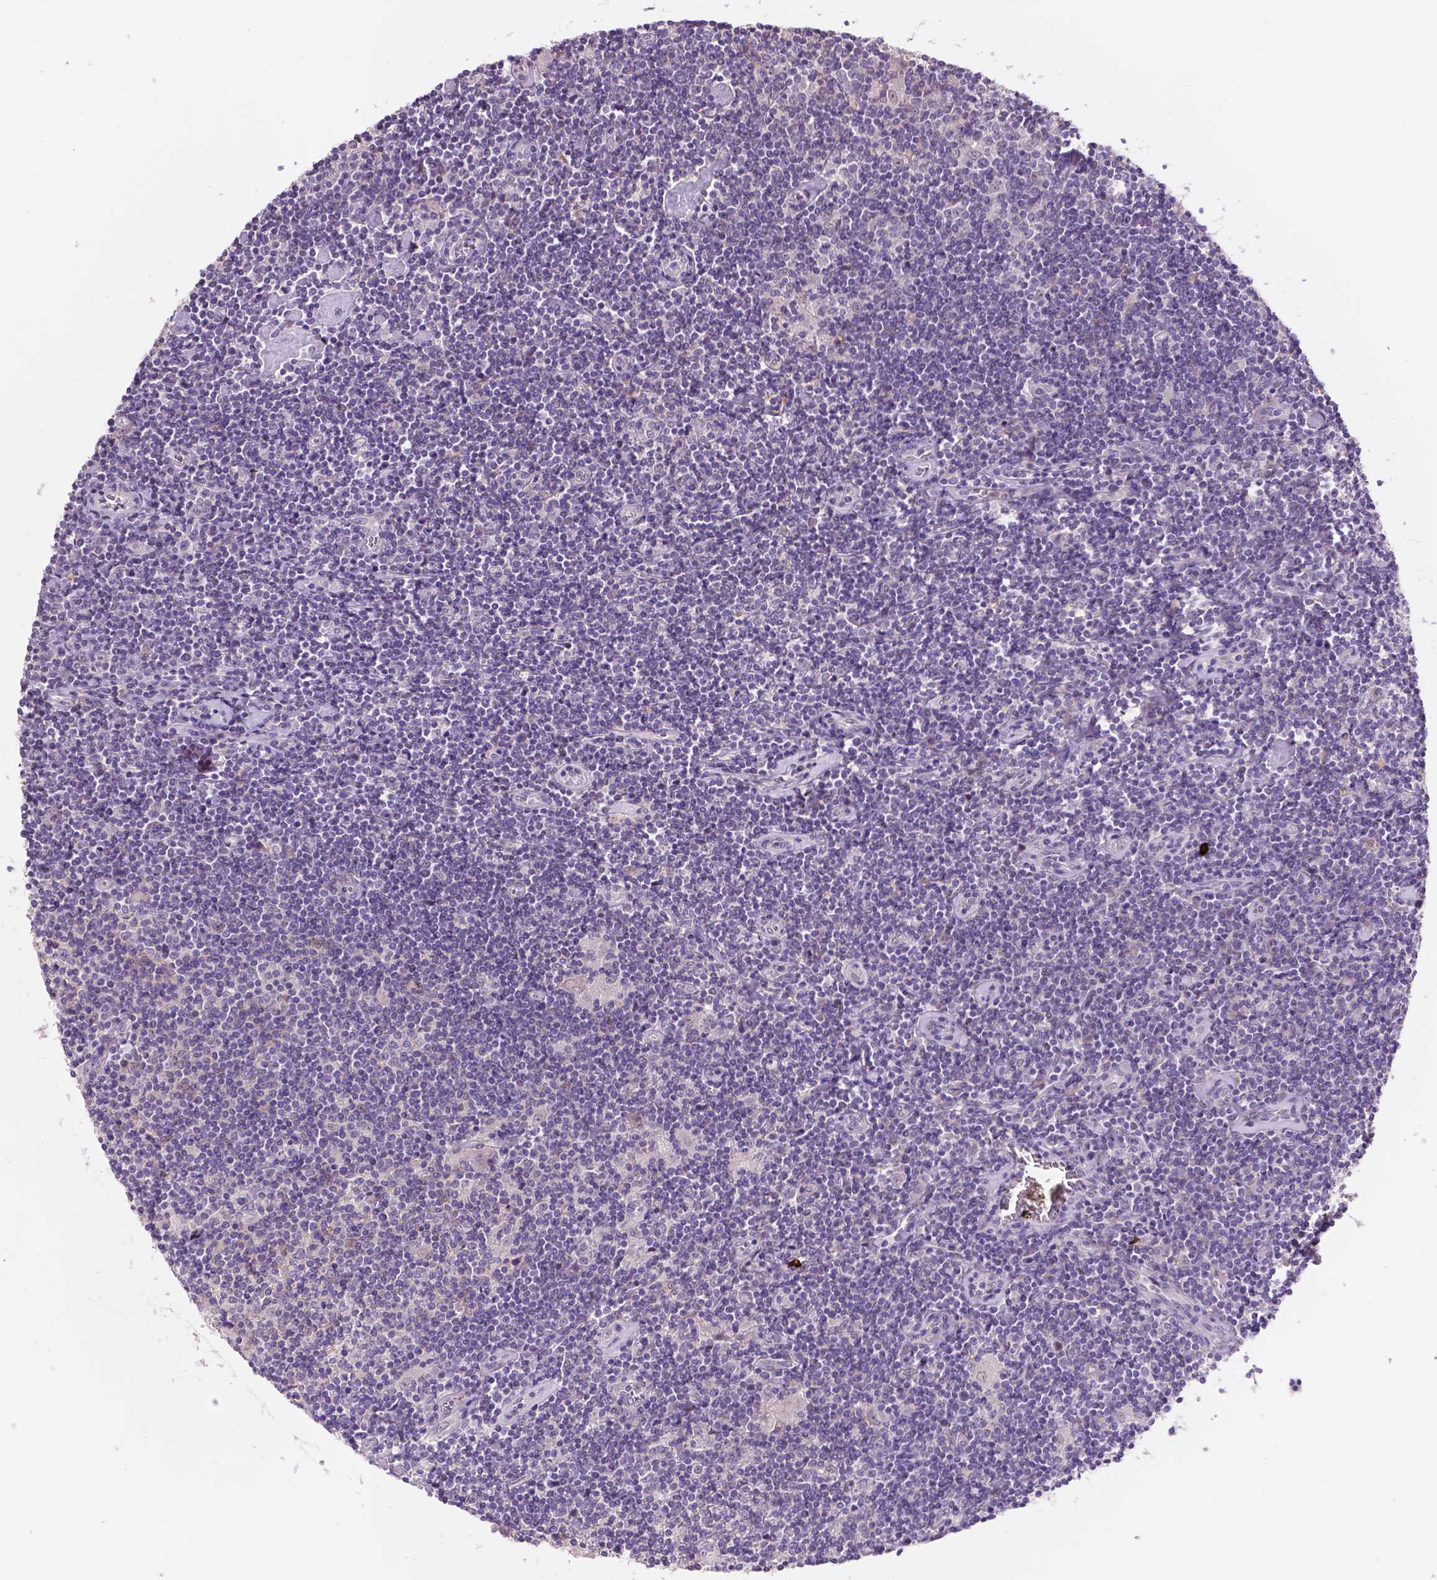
{"staining": {"intensity": "negative", "quantity": "none", "location": "none"}, "tissue": "lymphoma", "cell_type": "Tumor cells", "image_type": "cancer", "snomed": [{"axis": "morphology", "description": "Hodgkin's disease, NOS"}, {"axis": "topography", "description": "Lymph node"}], "caption": "Micrograph shows no significant protein staining in tumor cells of Hodgkin's disease.", "gene": "GXYLT2", "patient": {"sex": "male", "age": 40}}